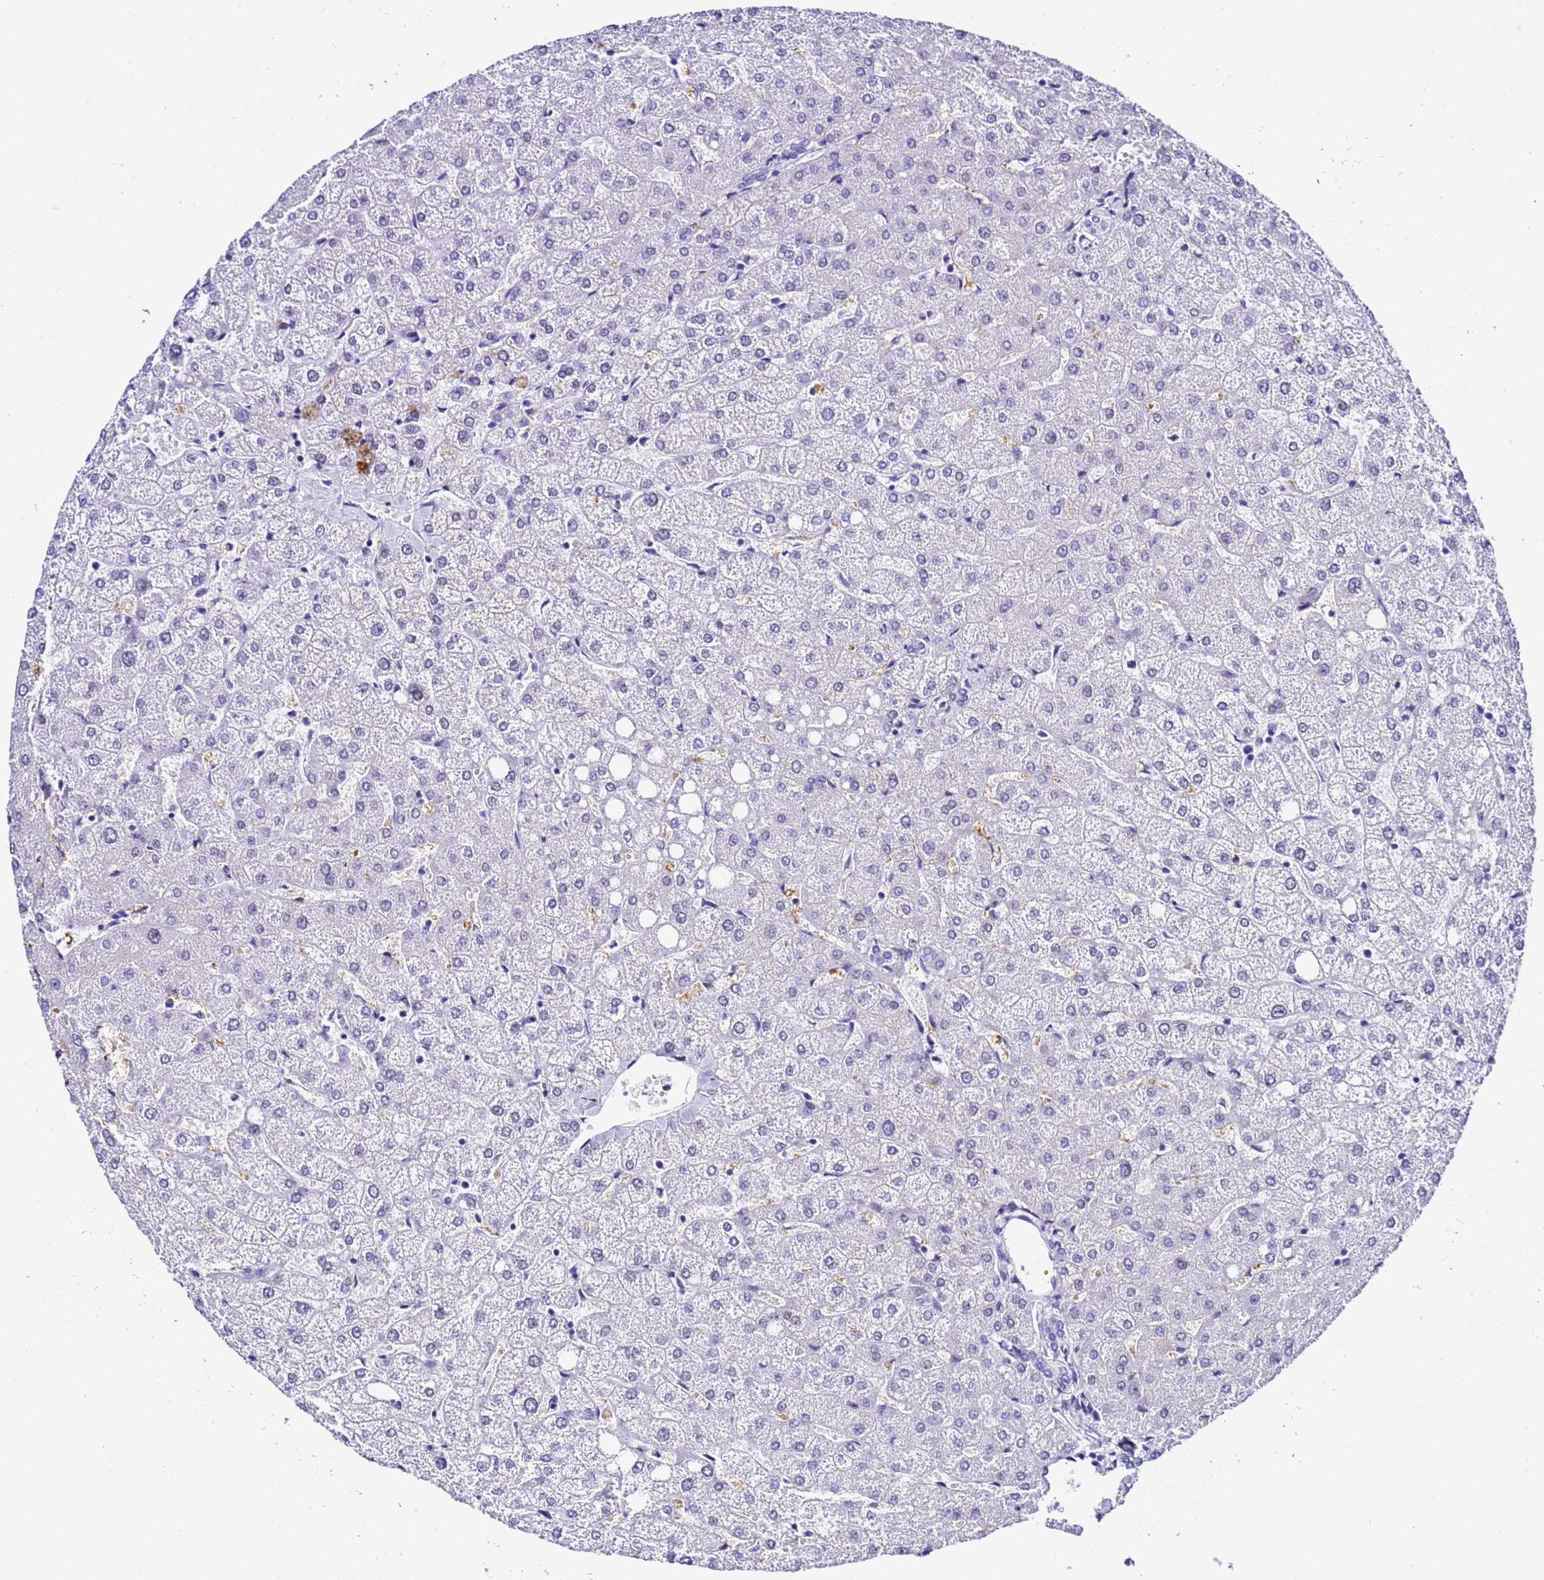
{"staining": {"intensity": "negative", "quantity": "none", "location": "none"}, "tissue": "liver", "cell_type": "Cholangiocytes", "image_type": "normal", "snomed": [{"axis": "morphology", "description": "Normal tissue, NOS"}, {"axis": "topography", "description": "Liver"}], "caption": "Immunohistochemical staining of normal liver demonstrates no significant staining in cholangiocytes. (DAB (3,3'-diaminobenzidine) IHC, high magnification).", "gene": "ZNF417", "patient": {"sex": "female", "age": 54}}